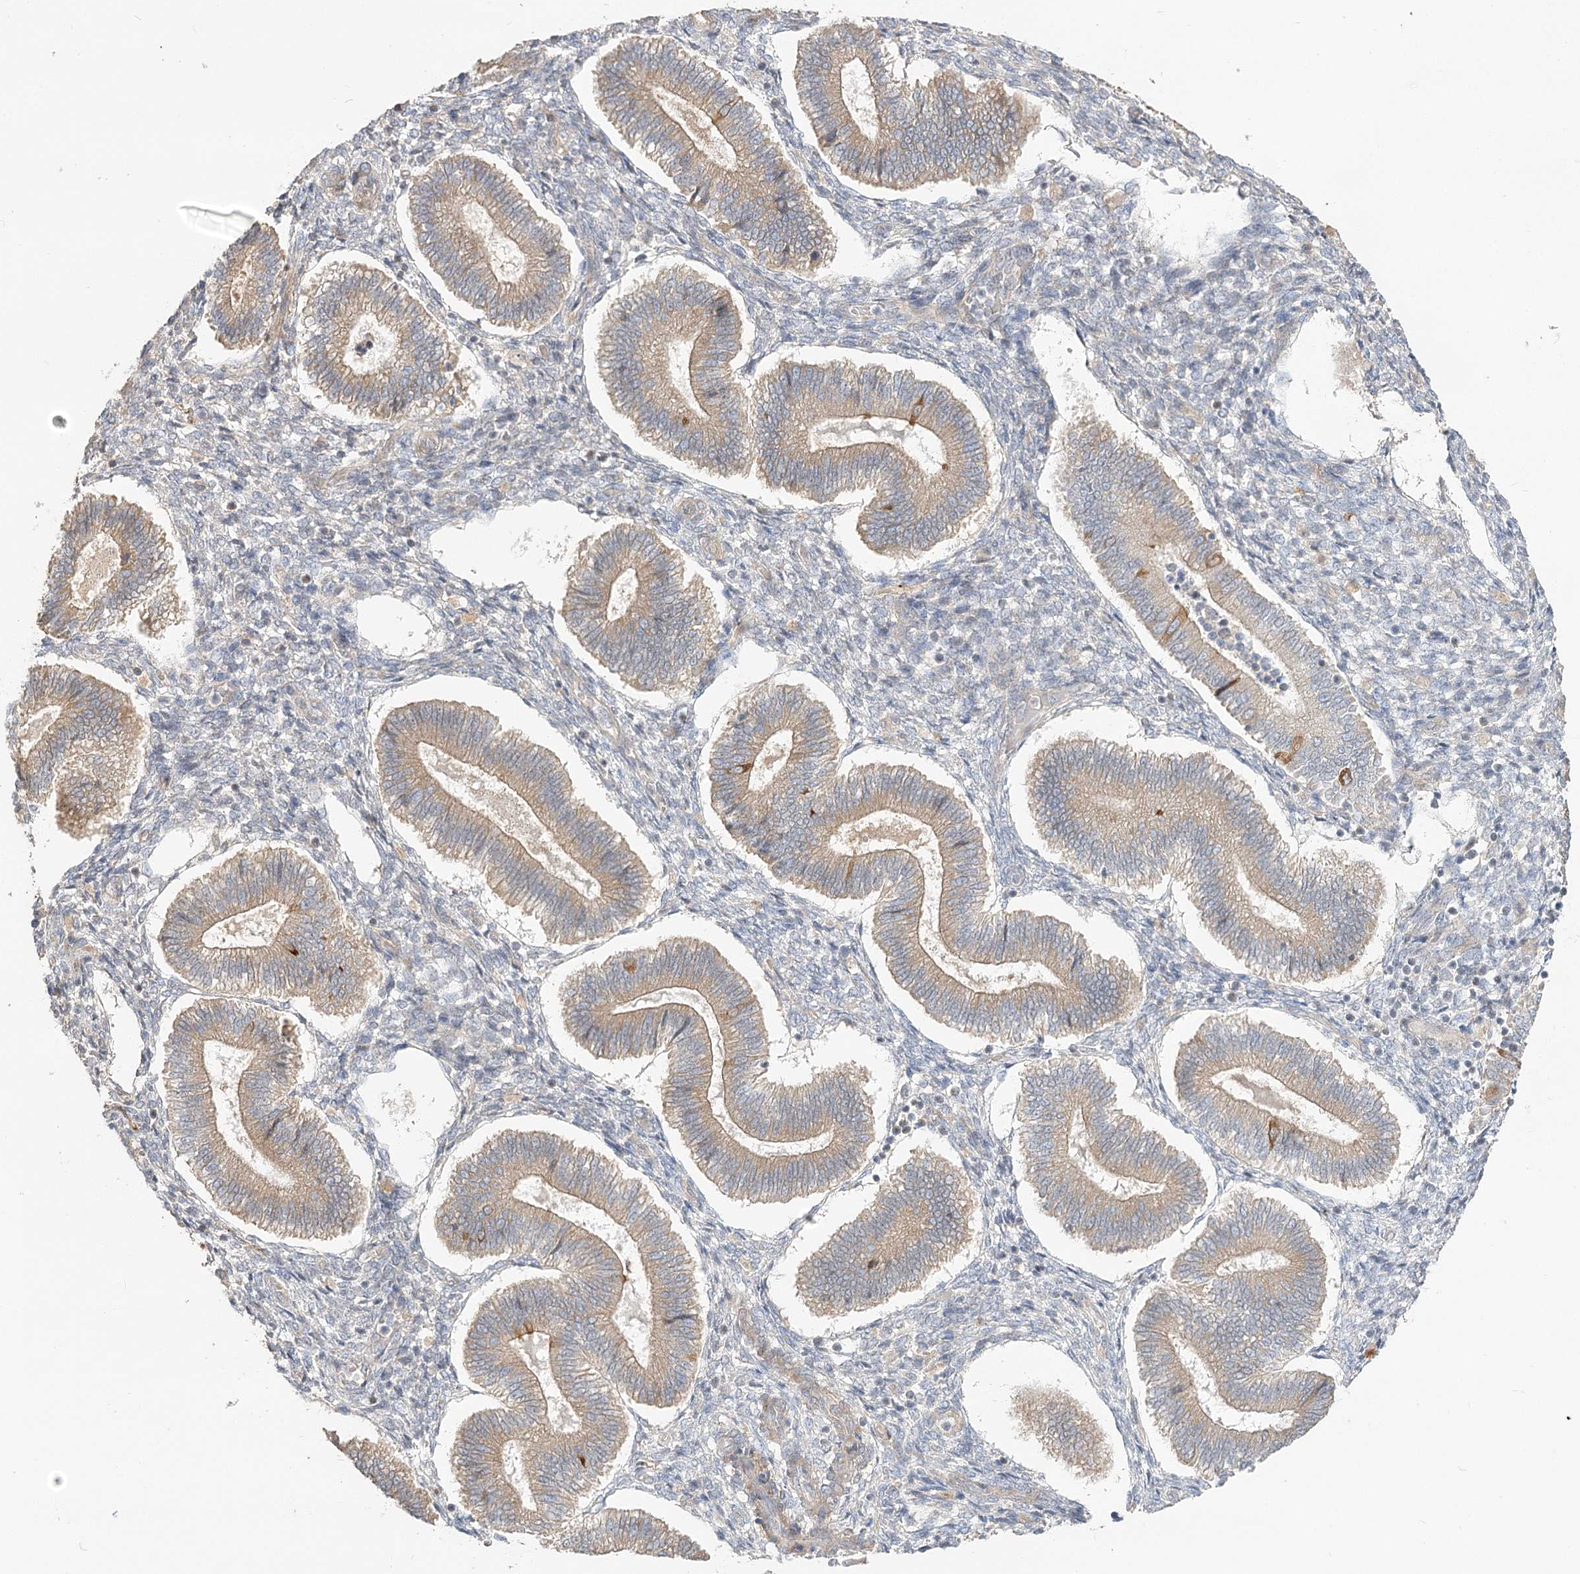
{"staining": {"intensity": "weak", "quantity": "<25%", "location": "cytoplasmic/membranous"}, "tissue": "endometrium", "cell_type": "Cells in endometrial stroma", "image_type": "normal", "snomed": [{"axis": "morphology", "description": "Normal tissue, NOS"}, {"axis": "topography", "description": "Endometrium"}], "caption": "Micrograph shows no significant protein staining in cells in endometrial stroma of benign endometrium. Nuclei are stained in blue.", "gene": "GUCY2C", "patient": {"sex": "female", "age": 25}}